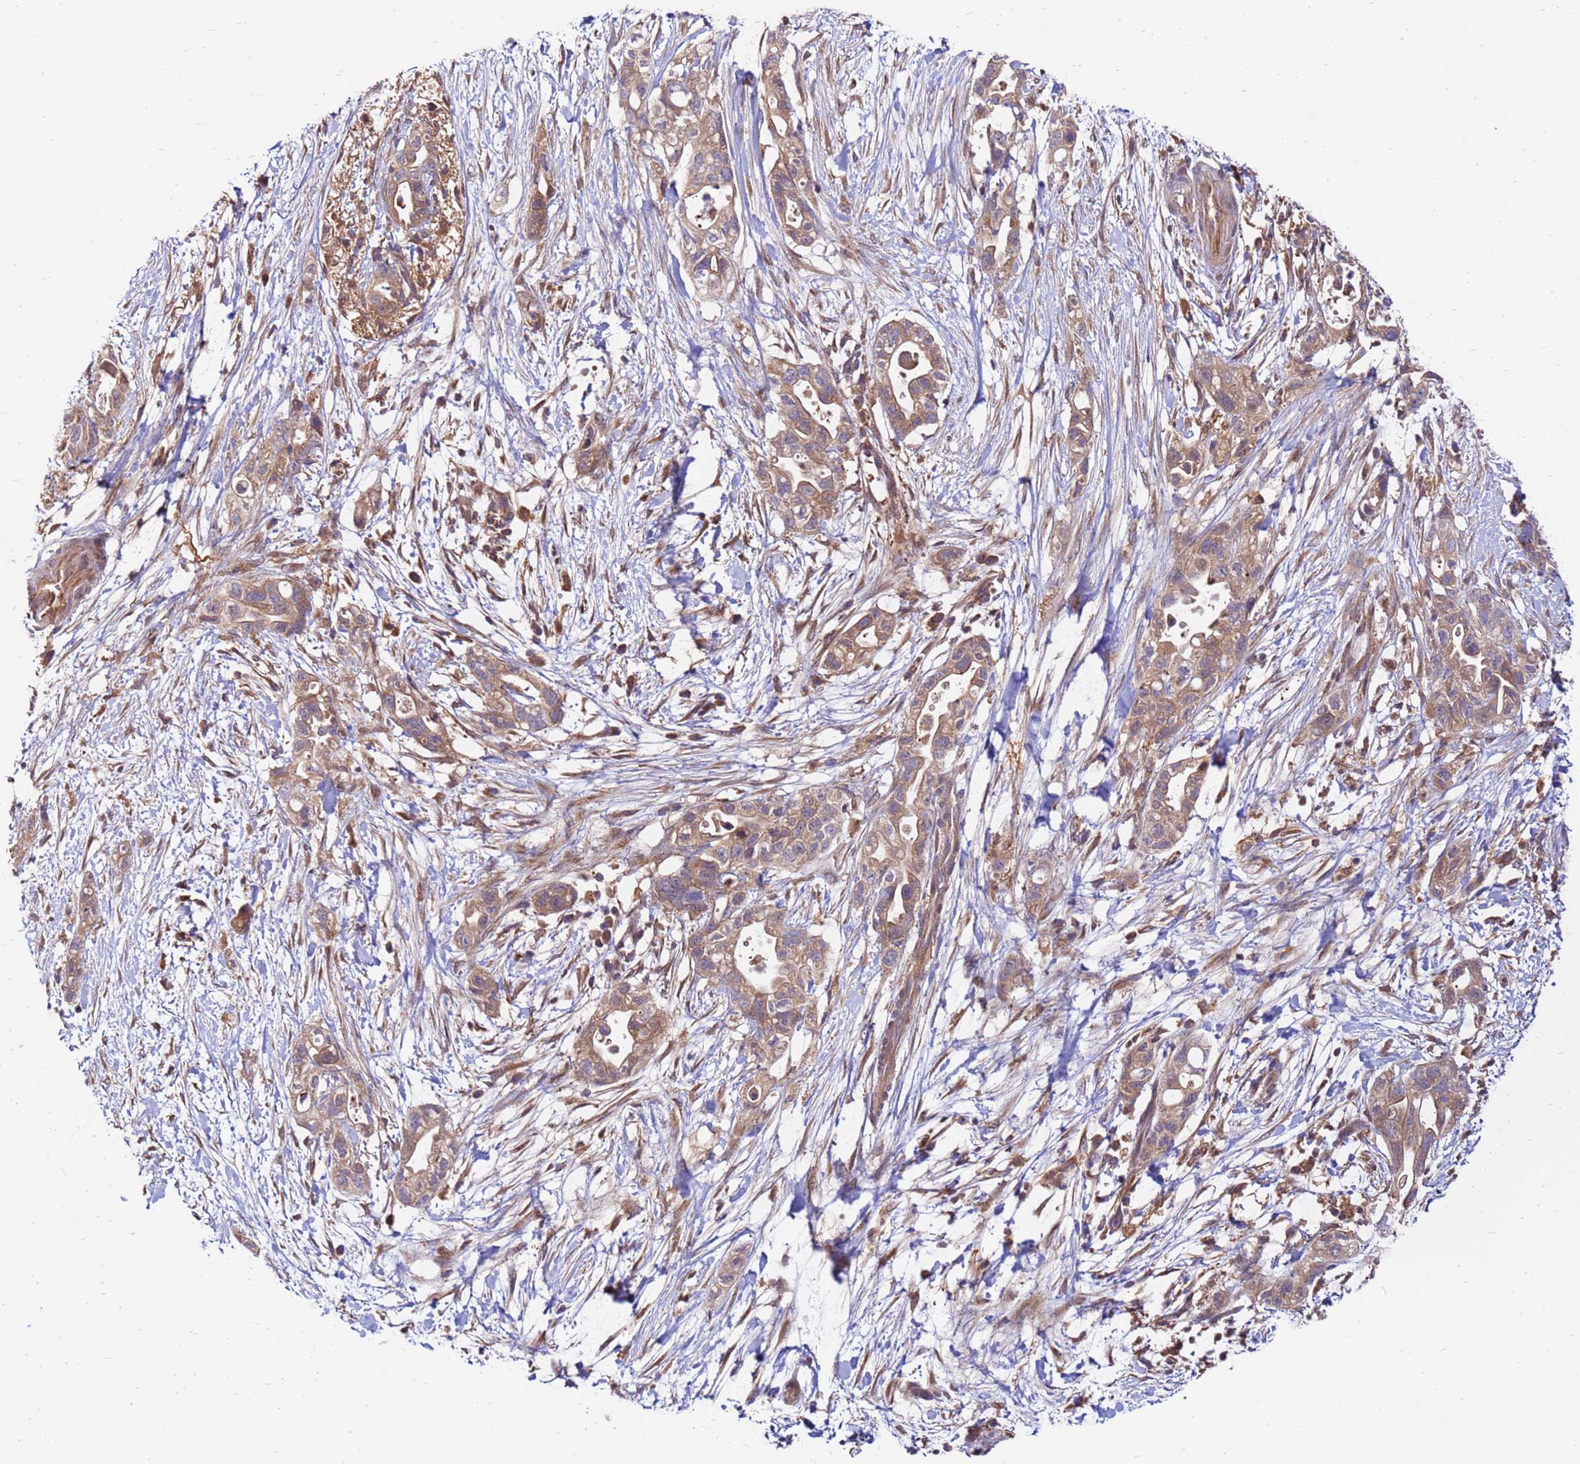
{"staining": {"intensity": "moderate", "quantity": "25%-75%", "location": "cytoplasmic/membranous"}, "tissue": "pancreatic cancer", "cell_type": "Tumor cells", "image_type": "cancer", "snomed": [{"axis": "morphology", "description": "Adenocarcinoma, NOS"}, {"axis": "topography", "description": "Pancreas"}], "caption": "Tumor cells reveal medium levels of moderate cytoplasmic/membranous positivity in about 25%-75% of cells in human adenocarcinoma (pancreatic). (brown staining indicates protein expression, while blue staining denotes nuclei).", "gene": "GET3", "patient": {"sex": "female", "age": 72}}